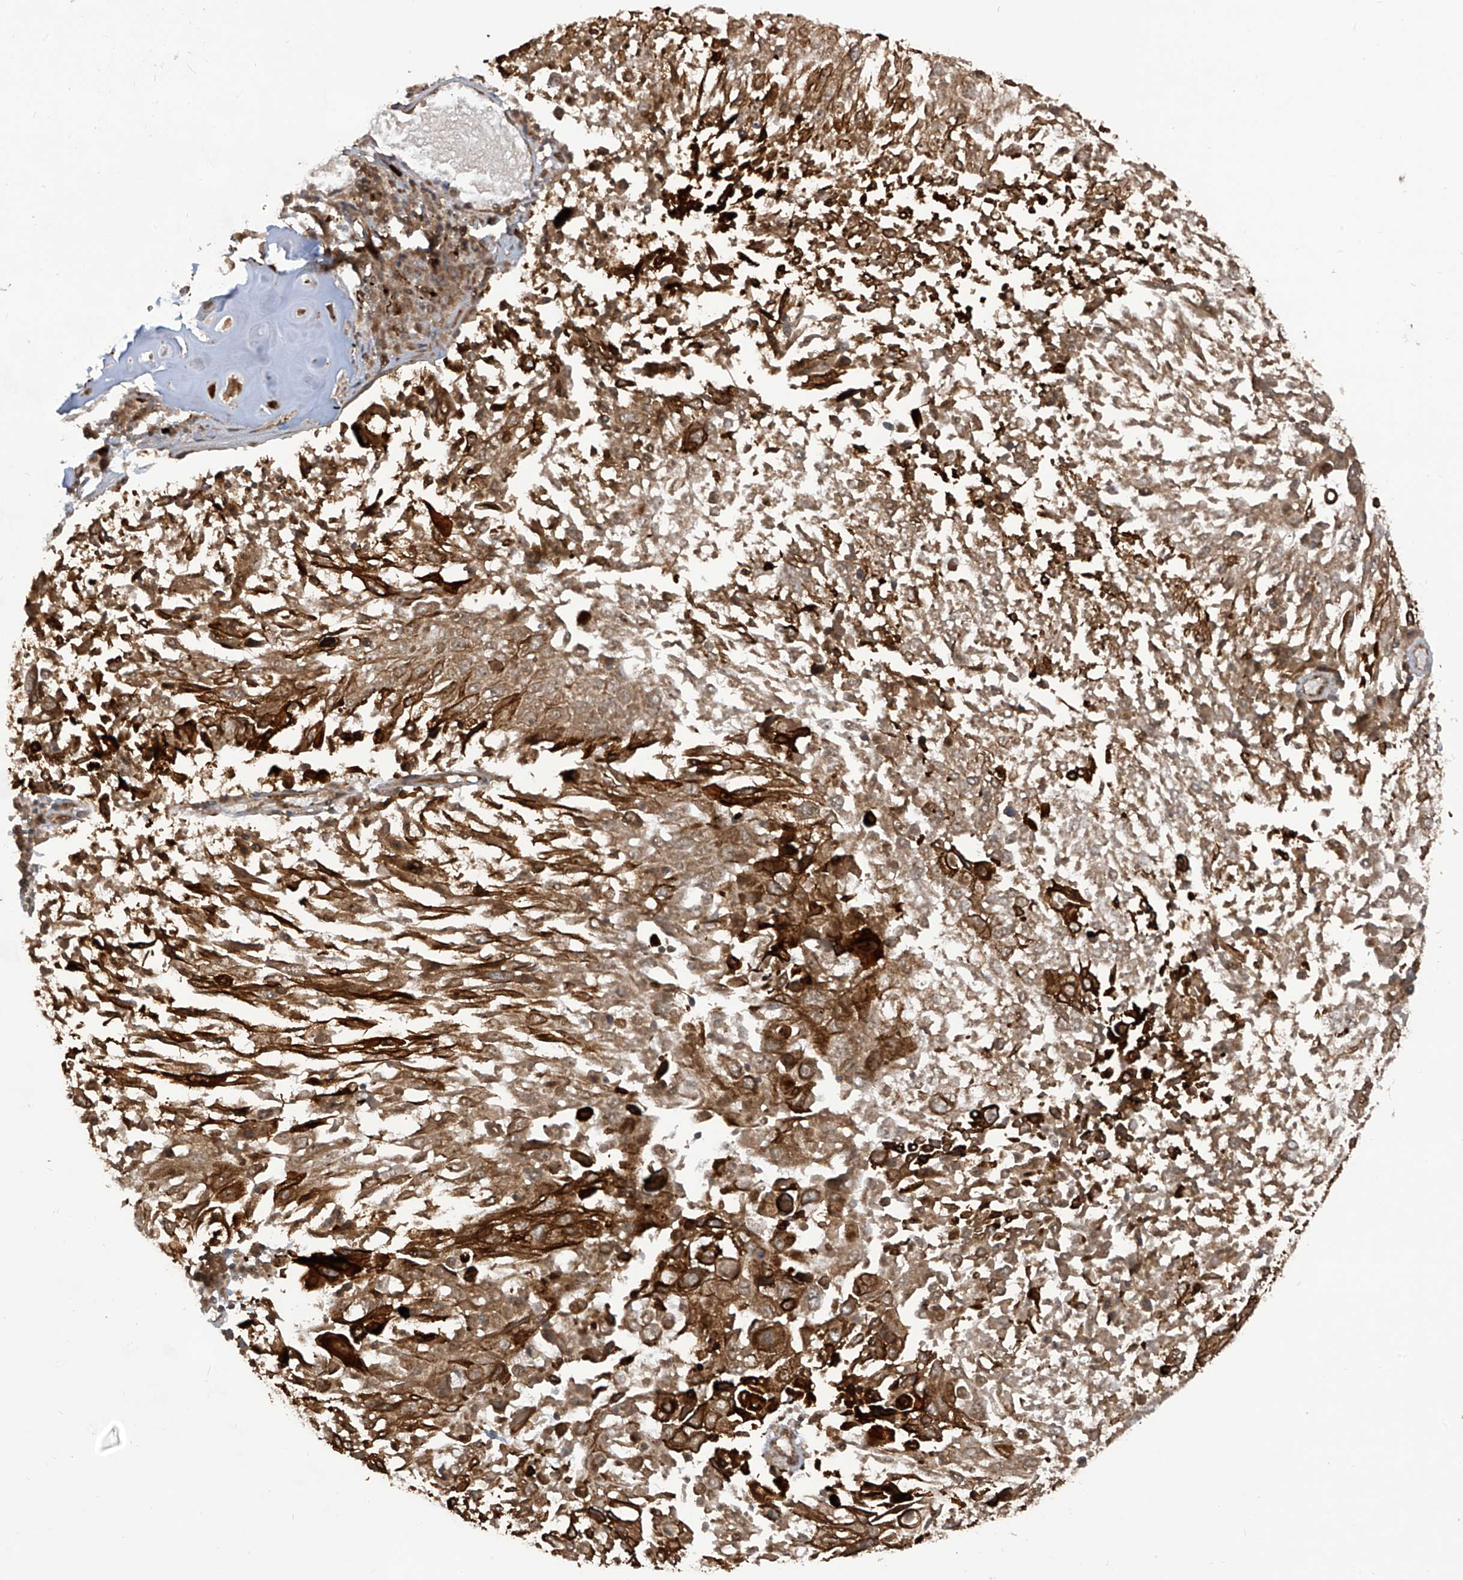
{"staining": {"intensity": "strong", "quantity": "25%-75%", "location": "cytoplasmic/membranous"}, "tissue": "lung cancer", "cell_type": "Tumor cells", "image_type": "cancer", "snomed": [{"axis": "morphology", "description": "Squamous cell carcinoma, NOS"}, {"axis": "topography", "description": "Lung"}], "caption": "Tumor cells show strong cytoplasmic/membranous expression in approximately 25%-75% of cells in lung squamous cell carcinoma.", "gene": "TRIM67", "patient": {"sex": "male", "age": 65}}